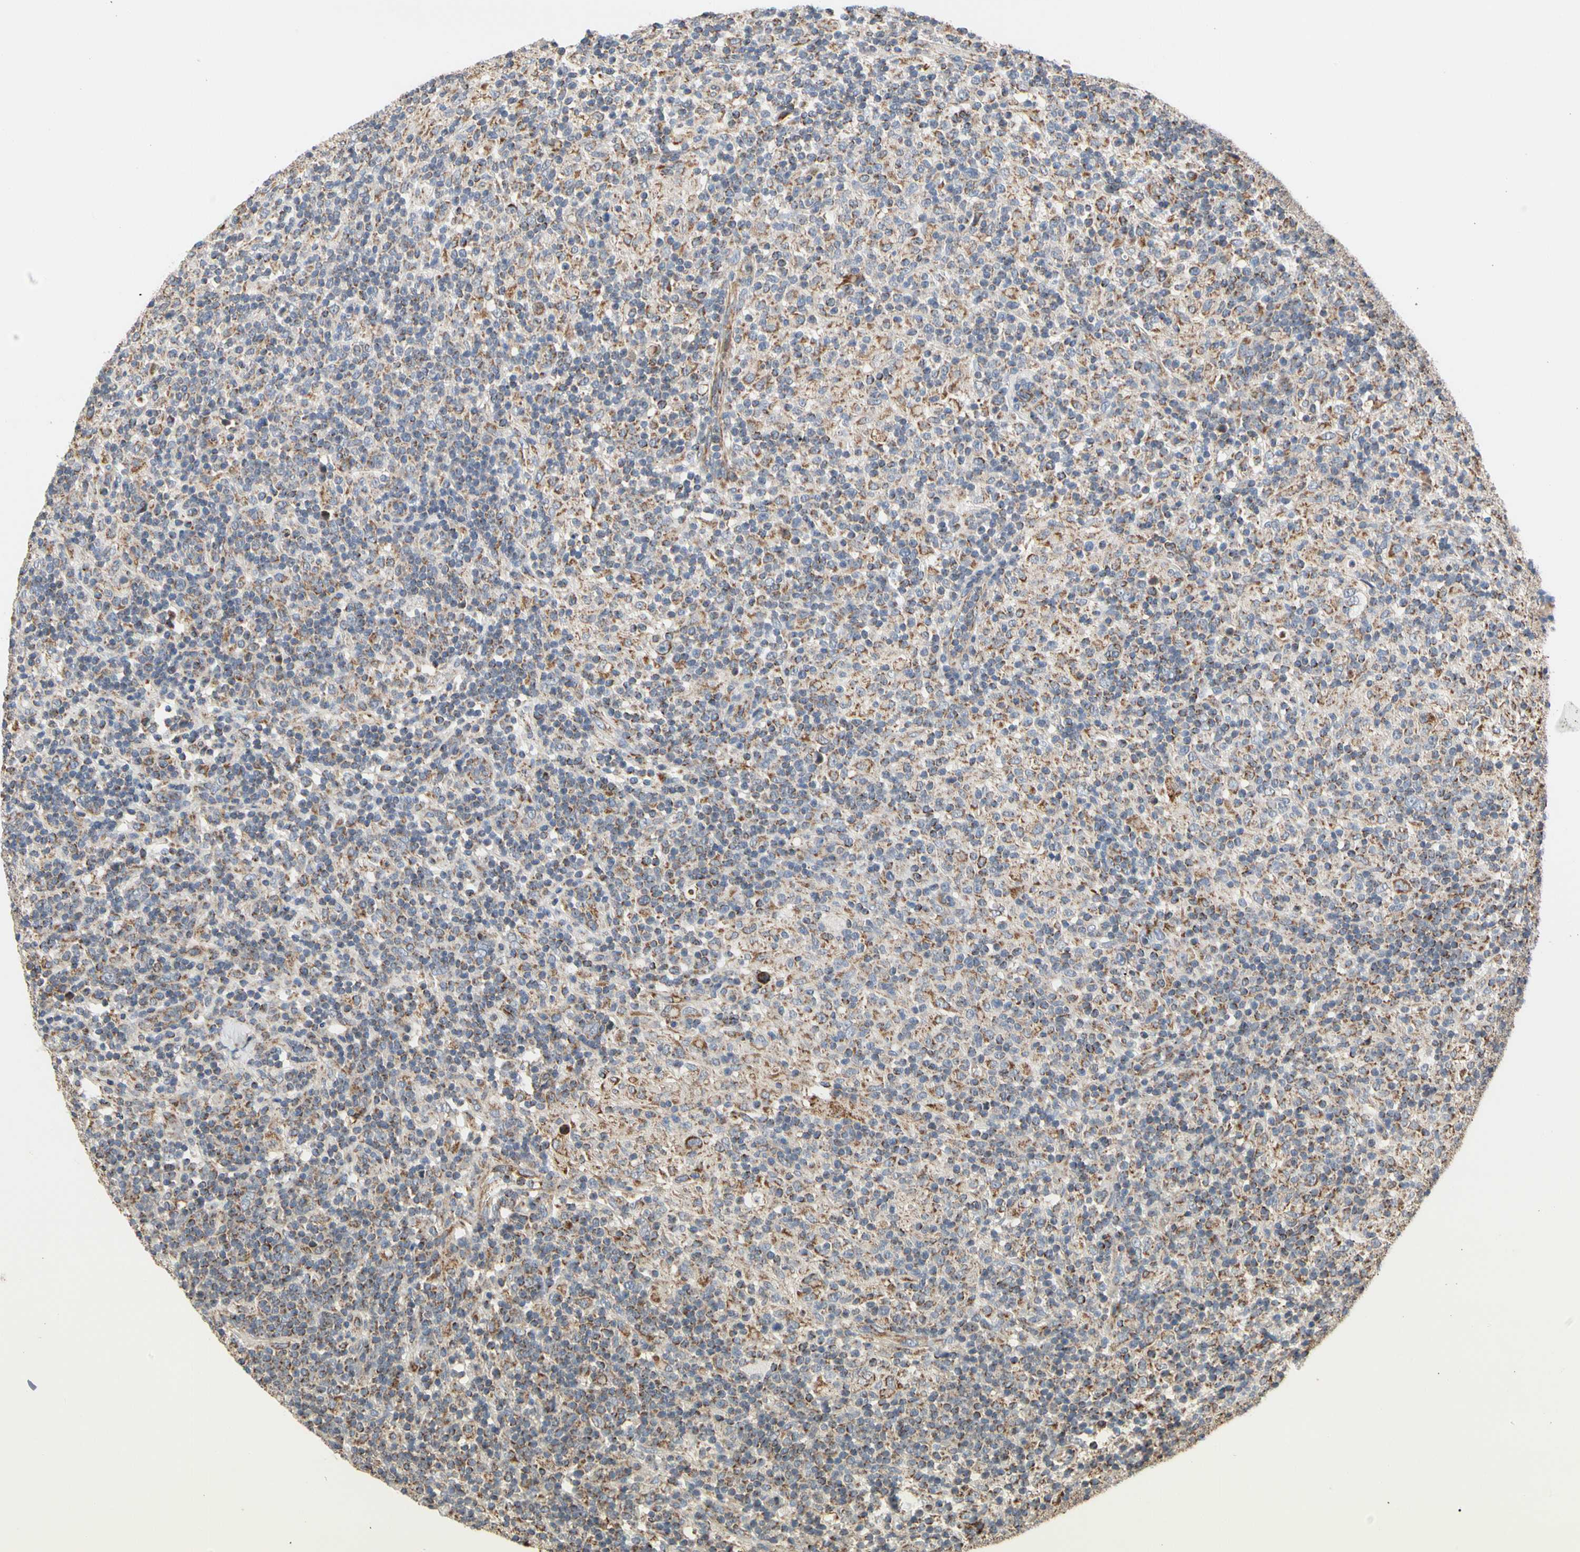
{"staining": {"intensity": "strong", "quantity": ">75%", "location": "cytoplasmic/membranous"}, "tissue": "lymphoma", "cell_type": "Tumor cells", "image_type": "cancer", "snomed": [{"axis": "morphology", "description": "Hodgkin's disease, NOS"}, {"axis": "topography", "description": "Lymph node"}], "caption": "Protein expression analysis of human Hodgkin's disease reveals strong cytoplasmic/membranous staining in about >75% of tumor cells. (Stains: DAB (3,3'-diaminobenzidine) in brown, nuclei in blue, Microscopy: brightfield microscopy at high magnification).", "gene": "GPD2", "patient": {"sex": "male", "age": 70}}